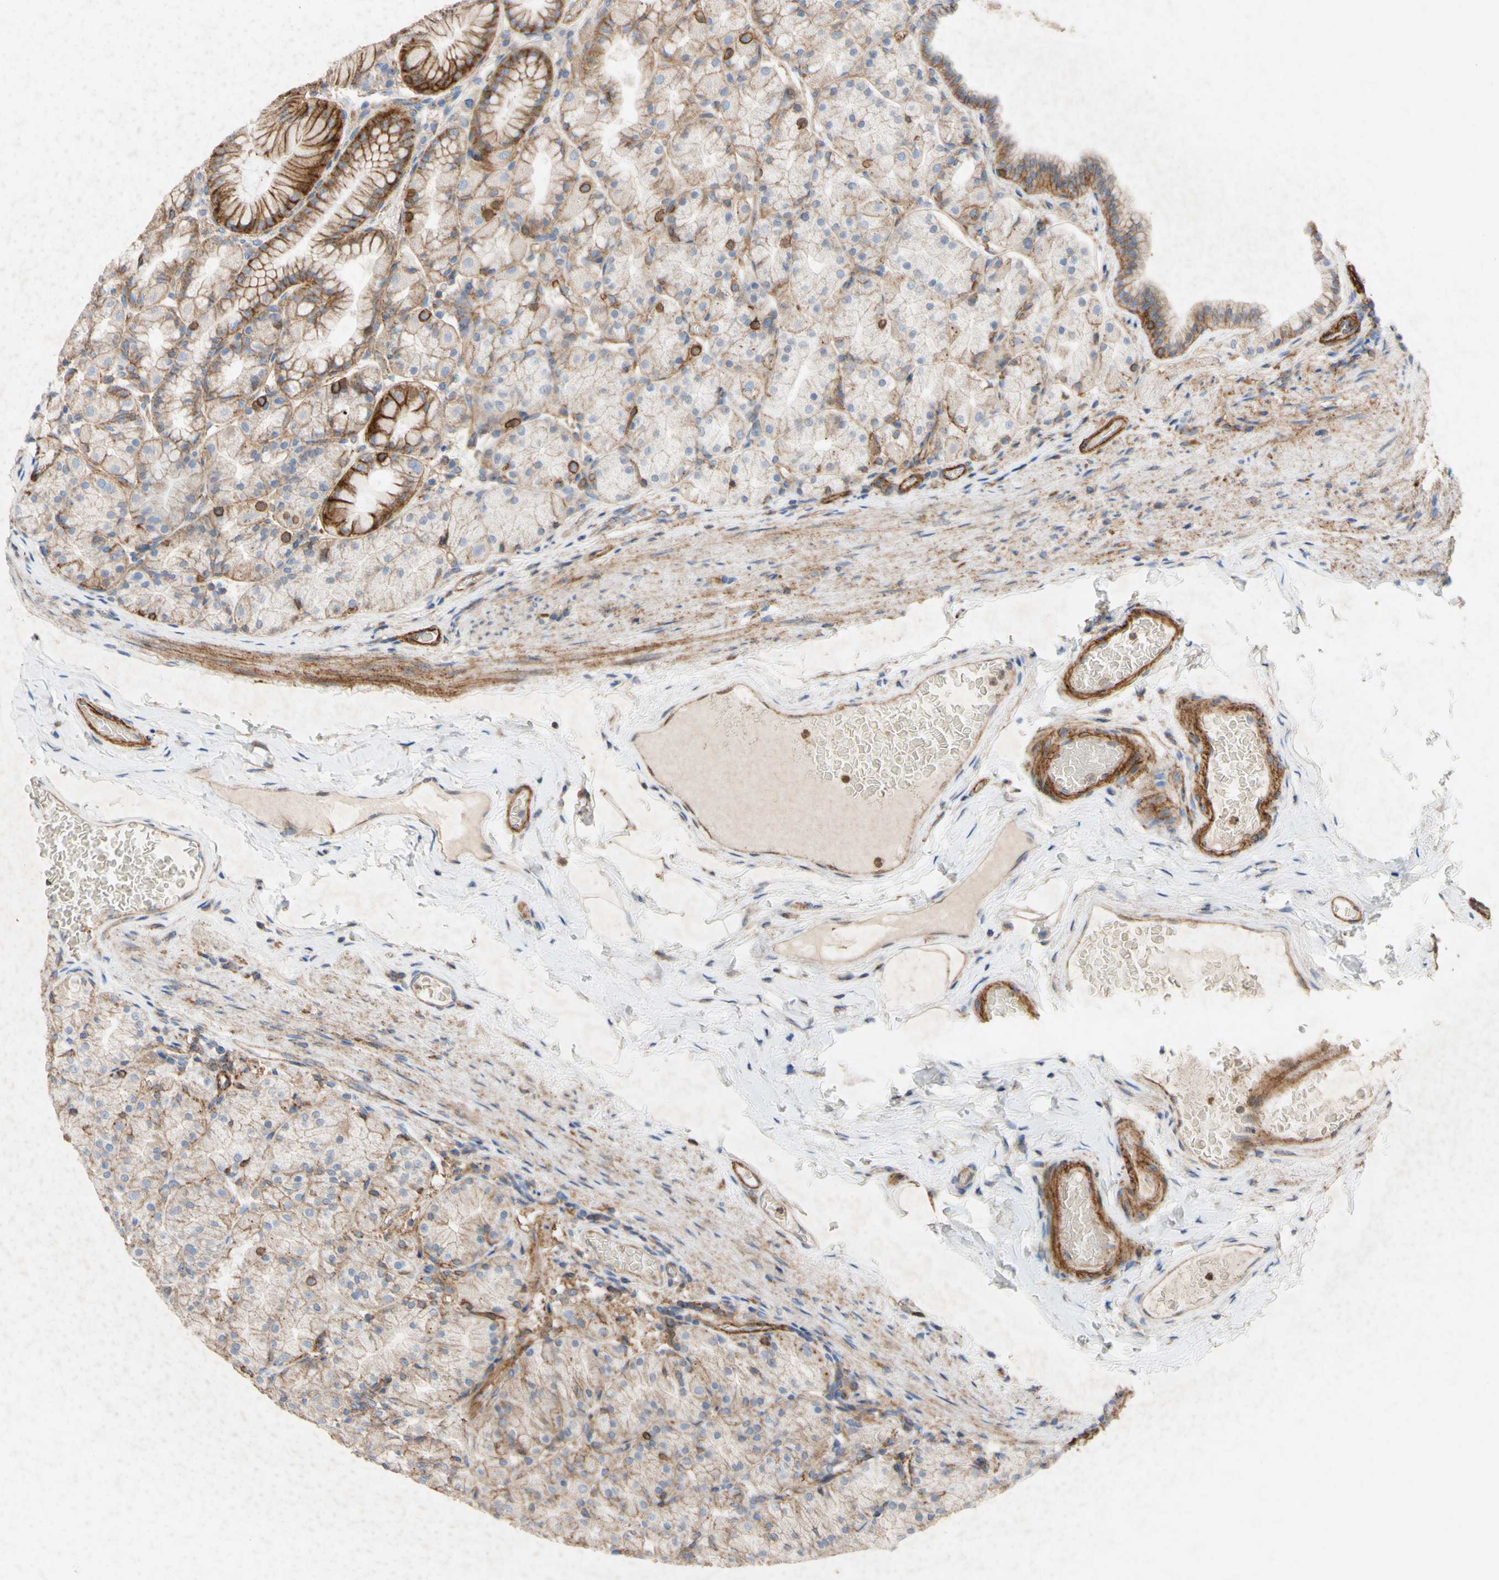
{"staining": {"intensity": "strong", "quantity": "25%-75%", "location": "cytoplasmic/membranous"}, "tissue": "stomach", "cell_type": "Glandular cells", "image_type": "normal", "snomed": [{"axis": "morphology", "description": "Normal tissue, NOS"}, {"axis": "topography", "description": "Stomach, upper"}], "caption": "Stomach stained with a brown dye demonstrates strong cytoplasmic/membranous positive staining in approximately 25%-75% of glandular cells.", "gene": "ATP2A3", "patient": {"sex": "male", "age": 68}}